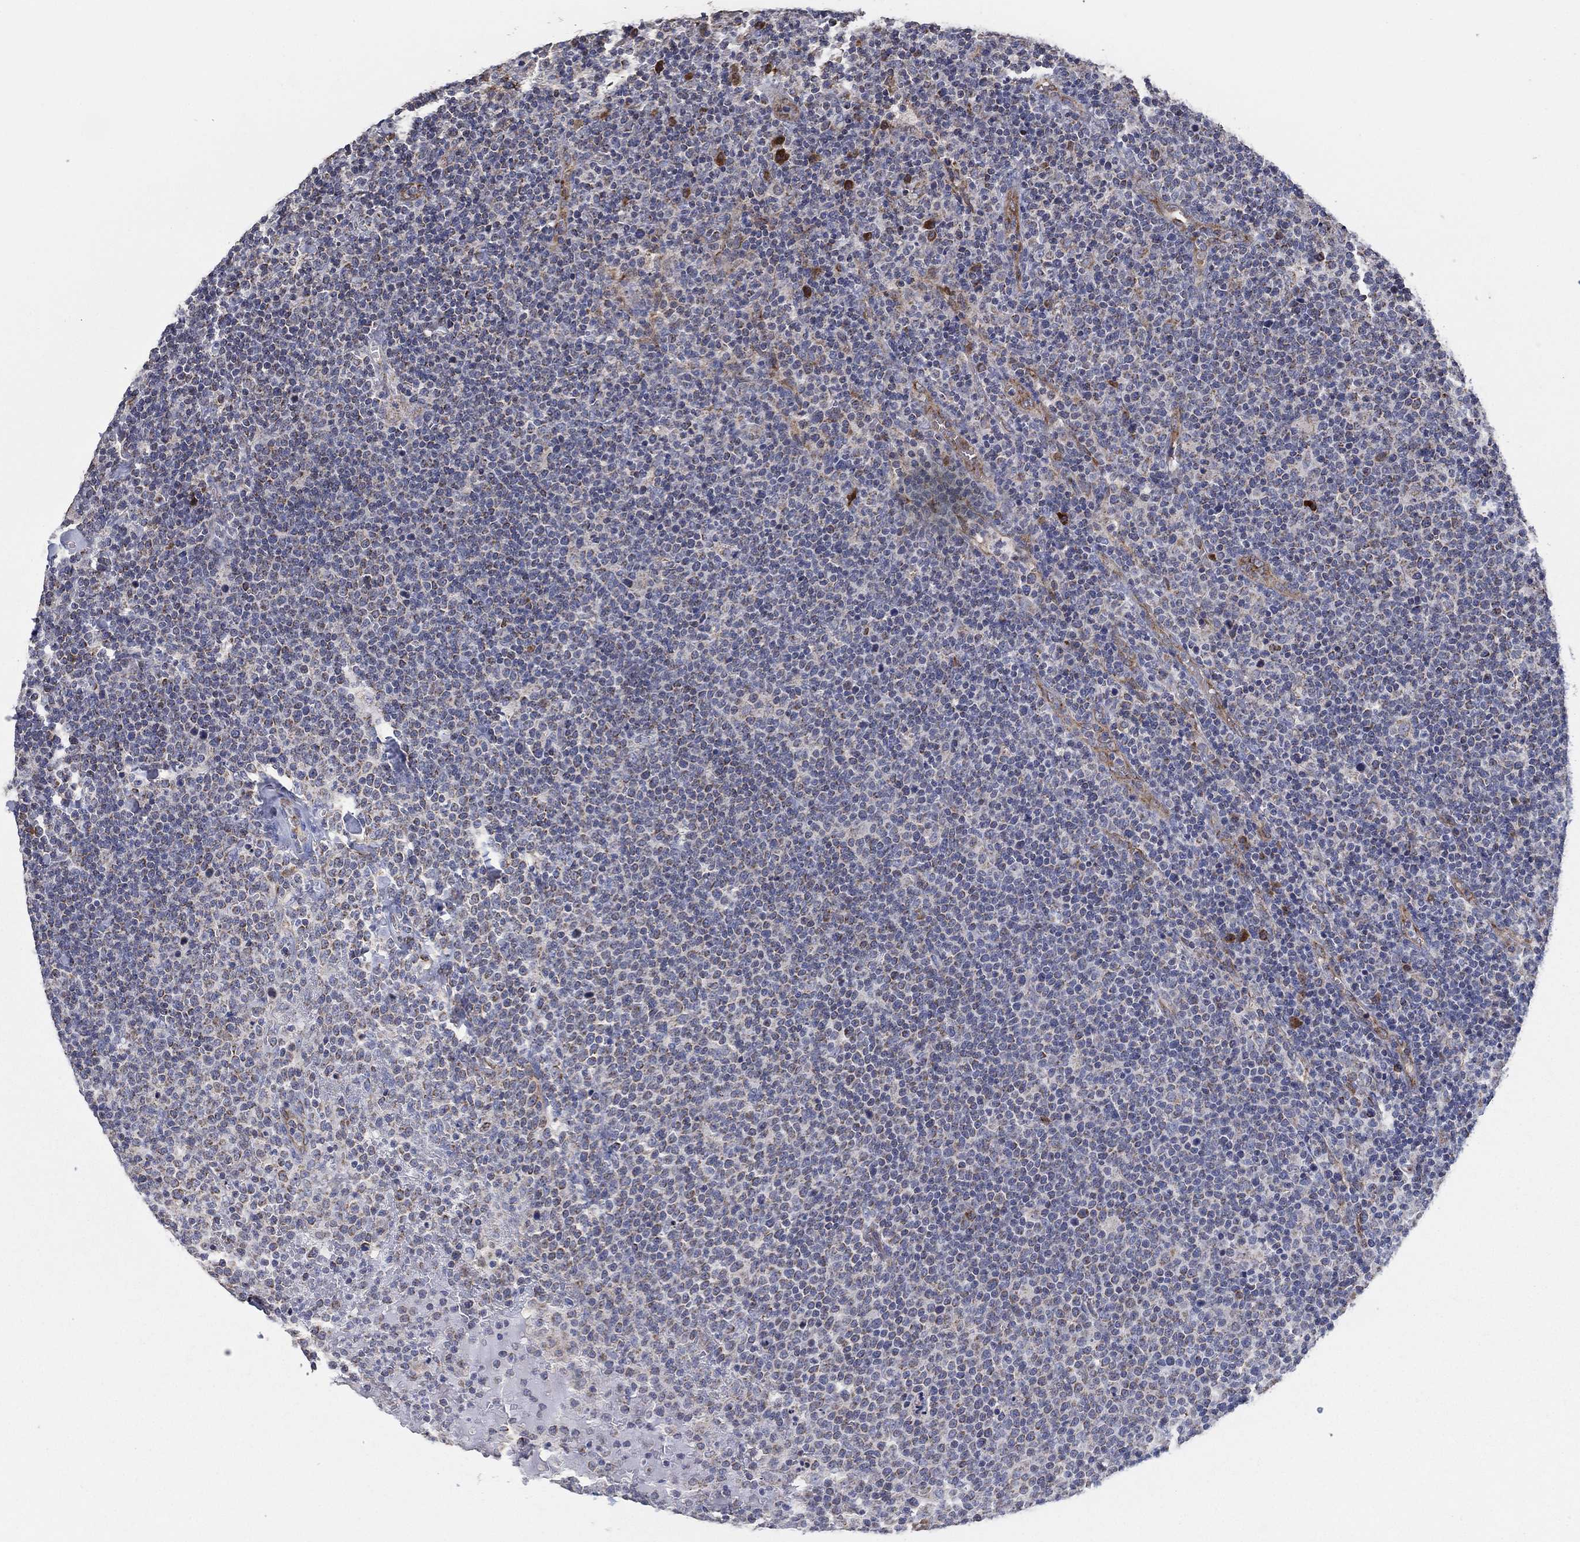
{"staining": {"intensity": "moderate", "quantity": "<25%", "location": "cytoplasmic/membranous"}, "tissue": "lymphoma", "cell_type": "Tumor cells", "image_type": "cancer", "snomed": [{"axis": "morphology", "description": "Malignant lymphoma, non-Hodgkin's type, High grade"}, {"axis": "topography", "description": "Lymph node"}], "caption": "Immunohistochemical staining of high-grade malignant lymphoma, non-Hodgkin's type displays low levels of moderate cytoplasmic/membranous protein expression in about <25% of tumor cells.", "gene": "HID1", "patient": {"sex": "male", "age": 61}}